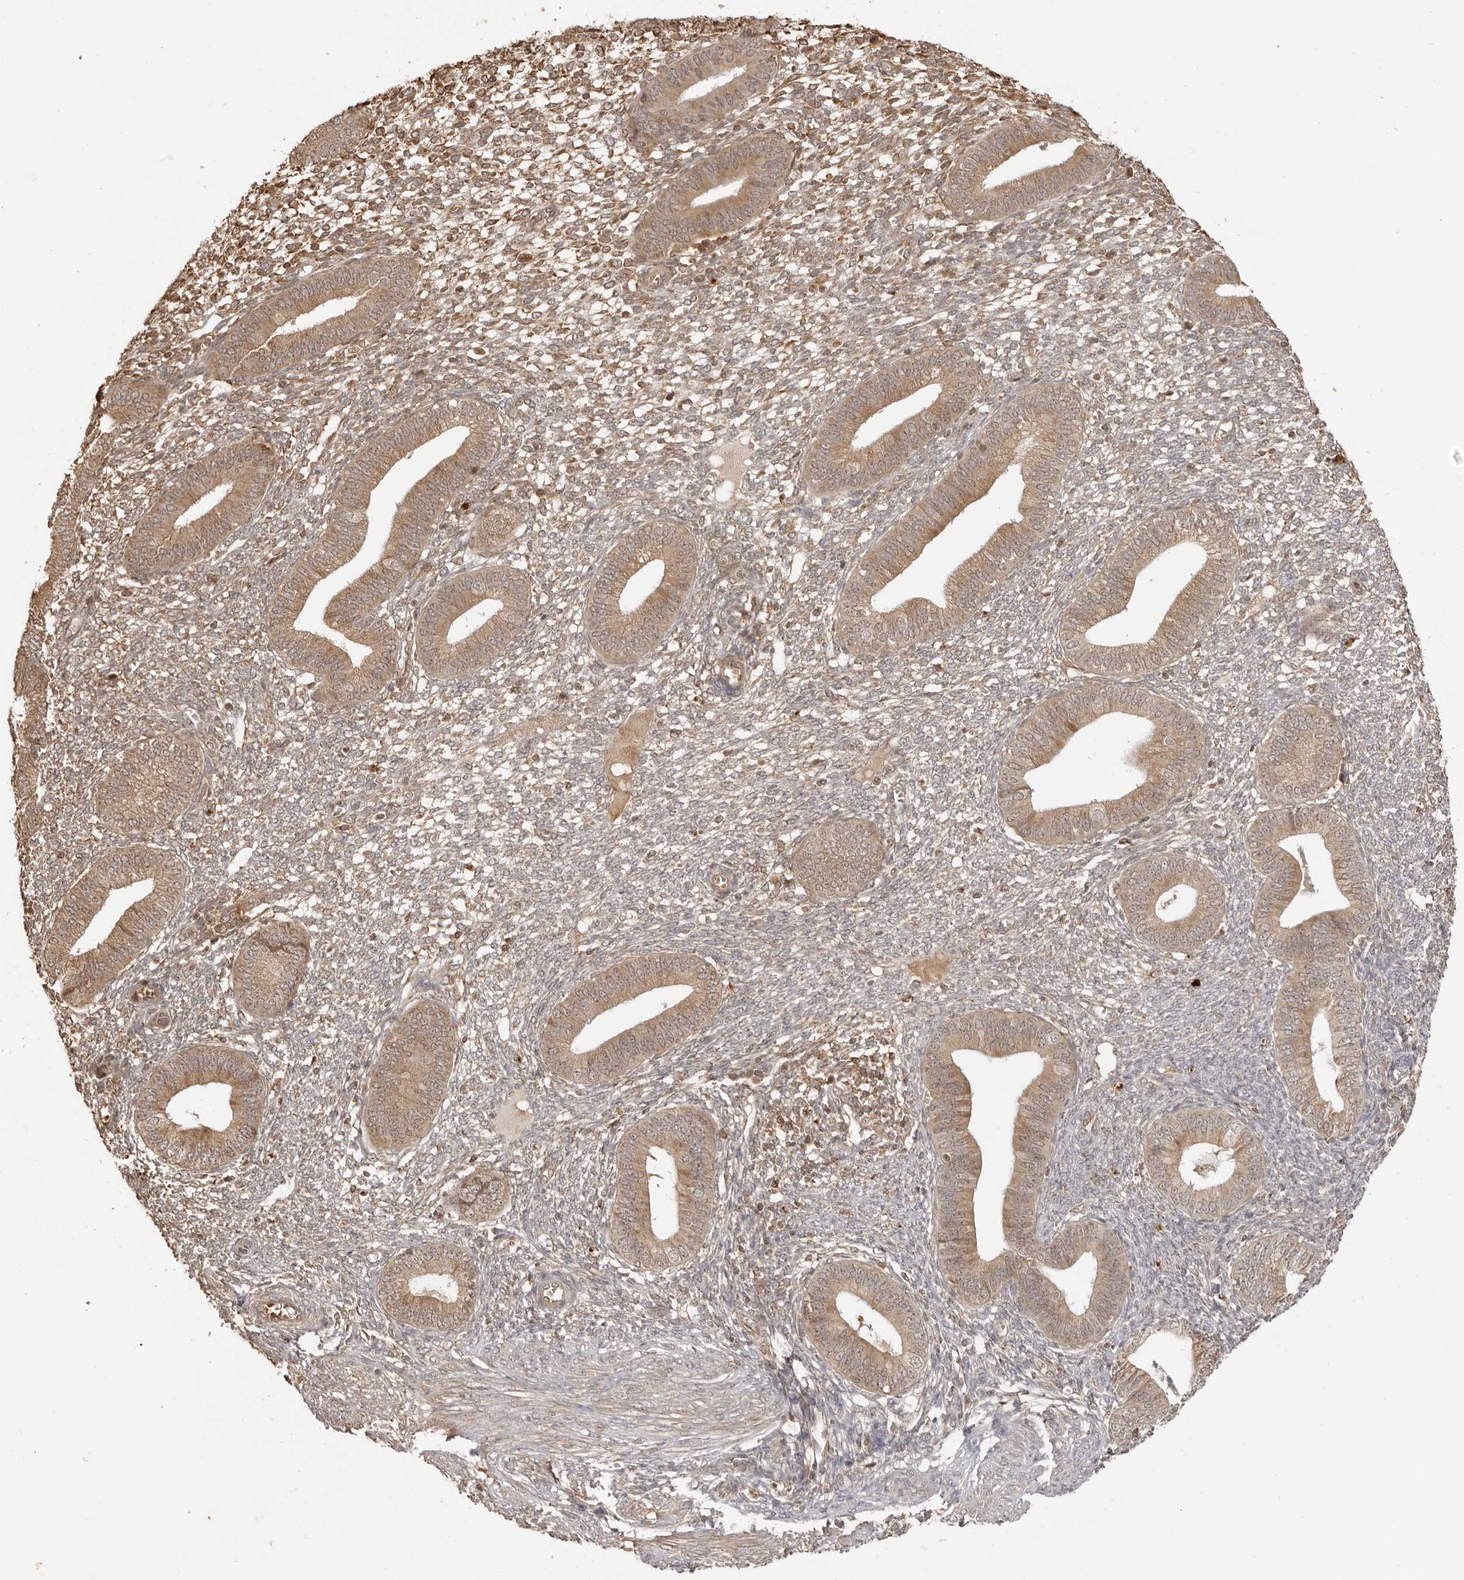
{"staining": {"intensity": "moderate", "quantity": "<25%", "location": "cytoplasmic/membranous,nuclear"}, "tissue": "endometrium", "cell_type": "Cells in endometrial stroma", "image_type": "normal", "snomed": [{"axis": "morphology", "description": "Normal tissue, NOS"}, {"axis": "topography", "description": "Endometrium"}], "caption": "Immunohistochemistry (IHC) (DAB (3,3'-diaminobenzidine)) staining of normal human endometrium reveals moderate cytoplasmic/membranous,nuclear protein staining in about <25% of cells in endometrial stroma. The staining is performed using DAB (3,3'-diaminobenzidine) brown chromogen to label protein expression. The nuclei are counter-stained blue using hematoxylin.", "gene": "IKBKE", "patient": {"sex": "female", "age": 46}}